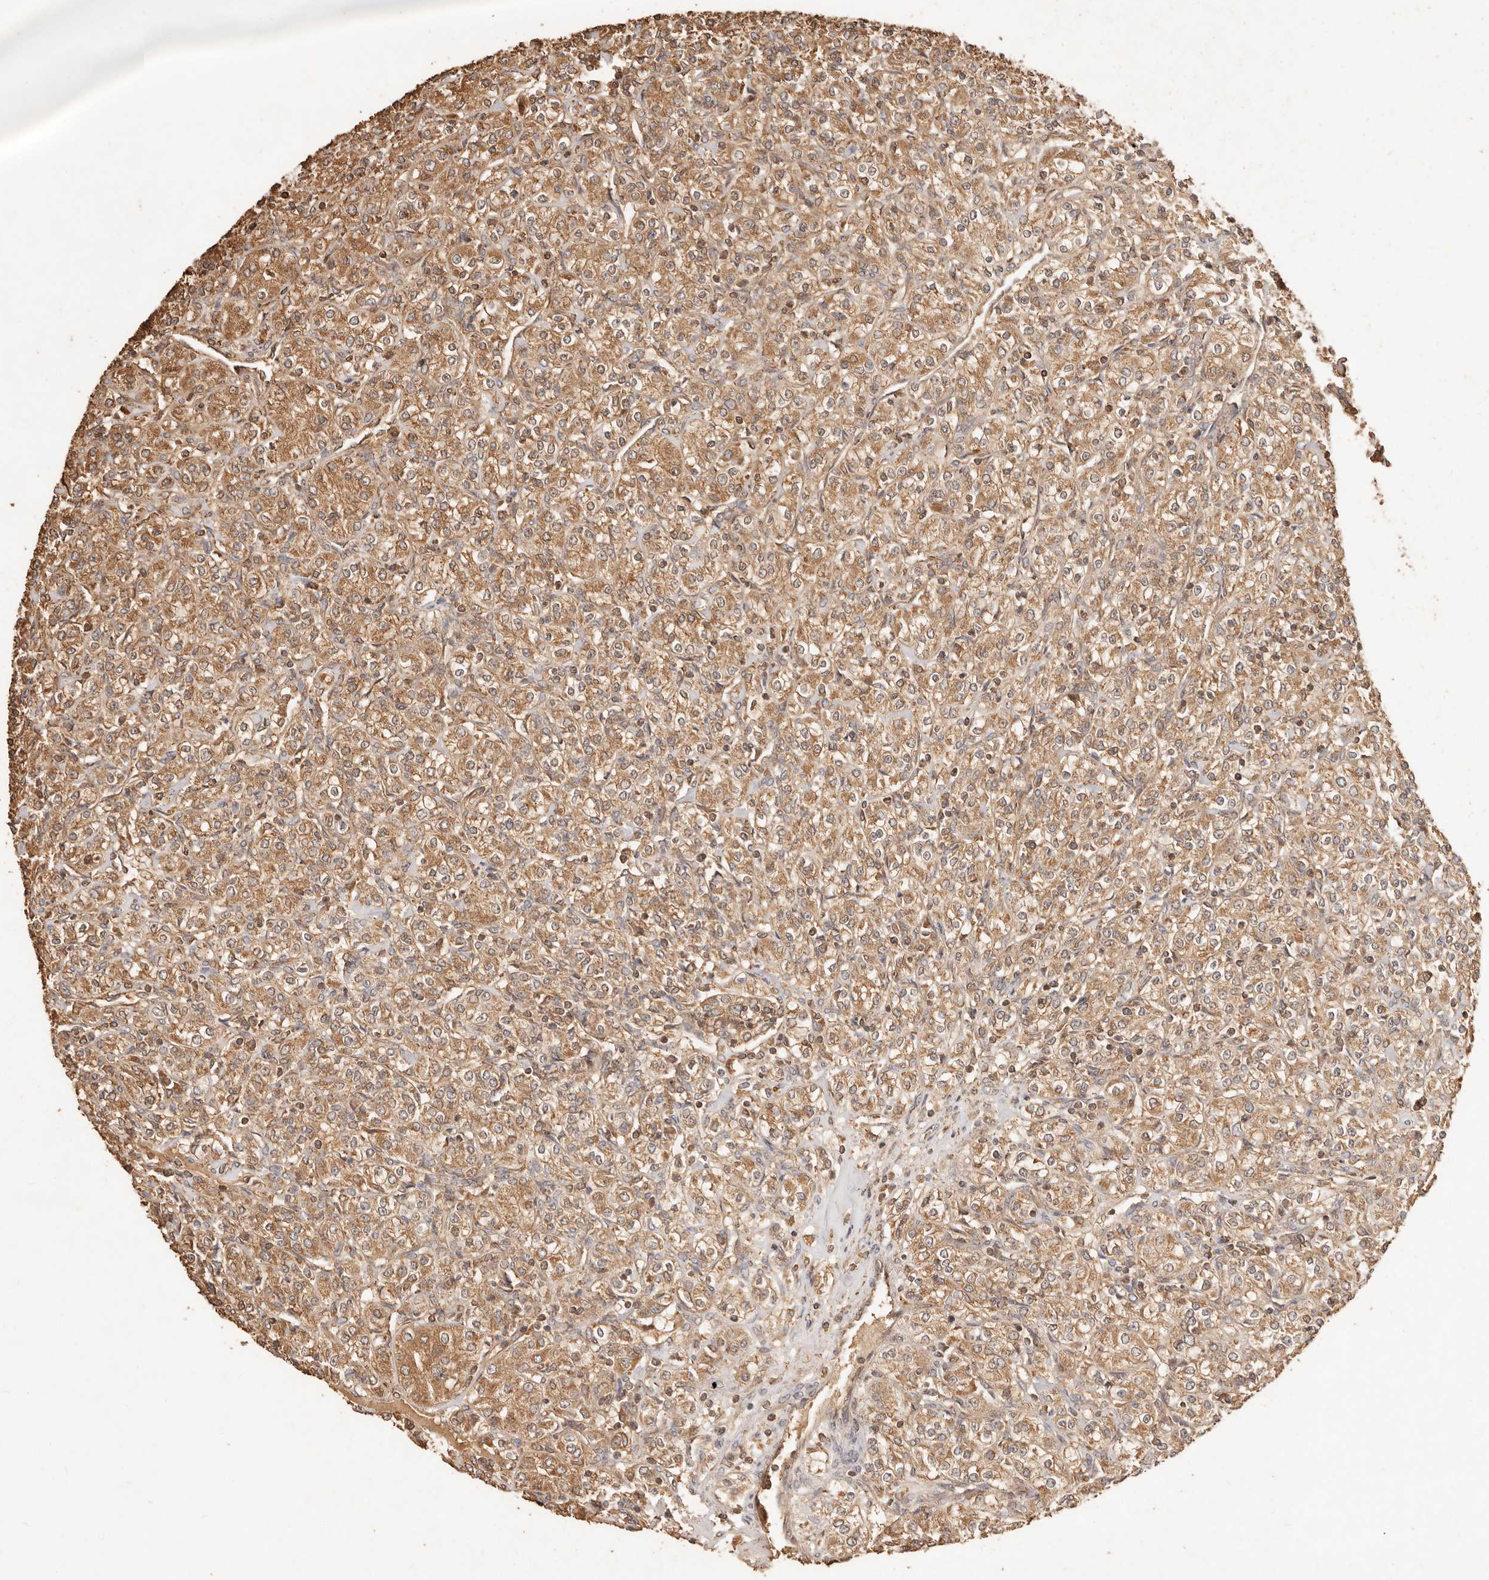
{"staining": {"intensity": "moderate", "quantity": ">75%", "location": "cytoplasmic/membranous"}, "tissue": "renal cancer", "cell_type": "Tumor cells", "image_type": "cancer", "snomed": [{"axis": "morphology", "description": "Adenocarcinoma, NOS"}, {"axis": "topography", "description": "Kidney"}], "caption": "Protein expression analysis of human renal cancer (adenocarcinoma) reveals moderate cytoplasmic/membranous expression in approximately >75% of tumor cells.", "gene": "FAM180B", "patient": {"sex": "male", "age": 77}}